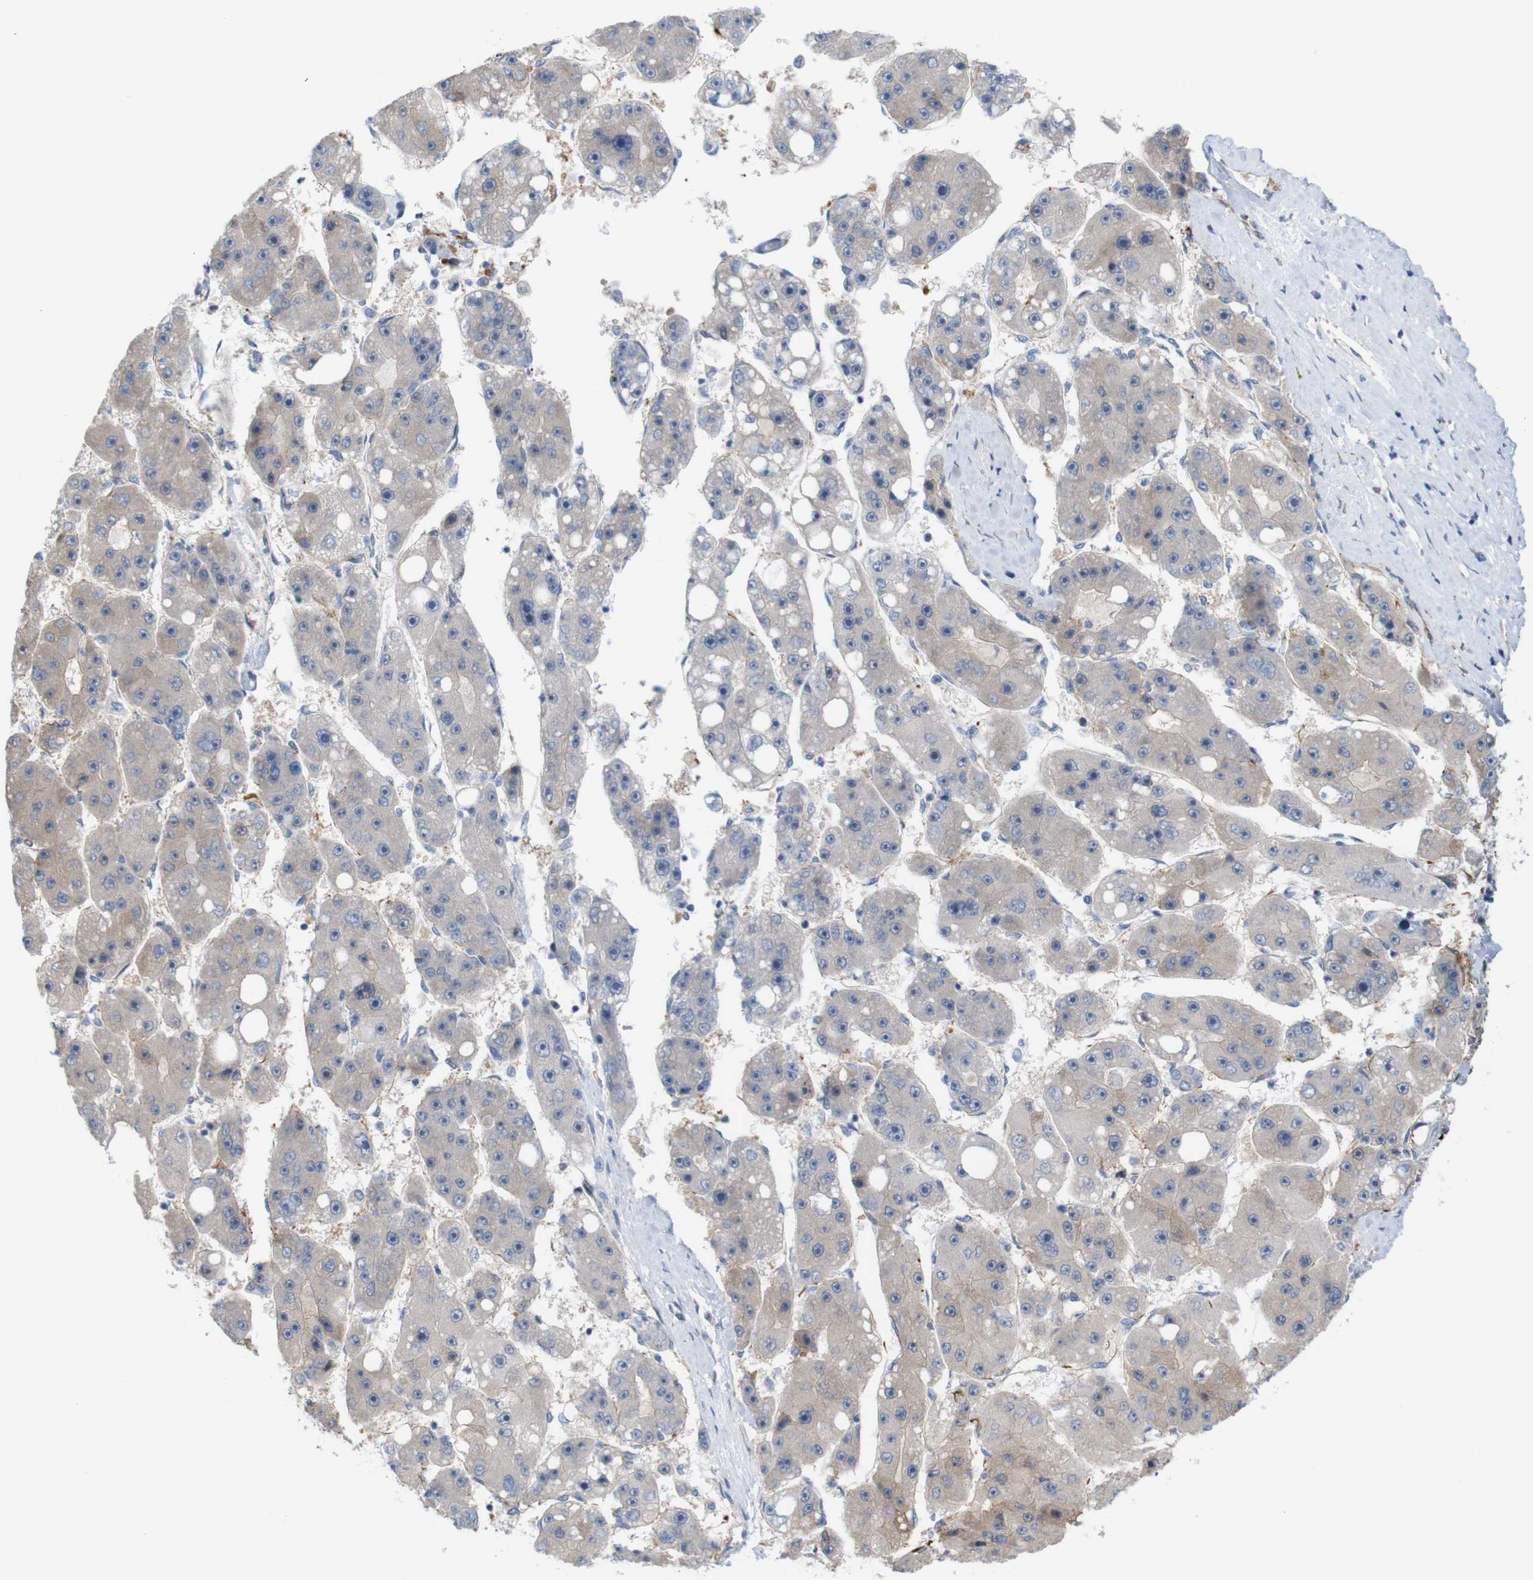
{"staining": {"intensity": "negative", "quantity": "none", "location": "none"}, "tissue": "liver cancer", "cell_type": "Tumor cells", "image_type": "cancer", "snomed": [{"axis": "morphology", "description": "Carcinoma, Hepatocellular, NOS"}, {"axis": "topography", "description": "Liver"}], "caption": "Human liver hepatocellular carcinoma stained for a protein using immunohistochemistry (IHC) exhibits no expression in tumor cells.", "gene": "JPH1", "patient": {"sex": "female", "age": 61}}